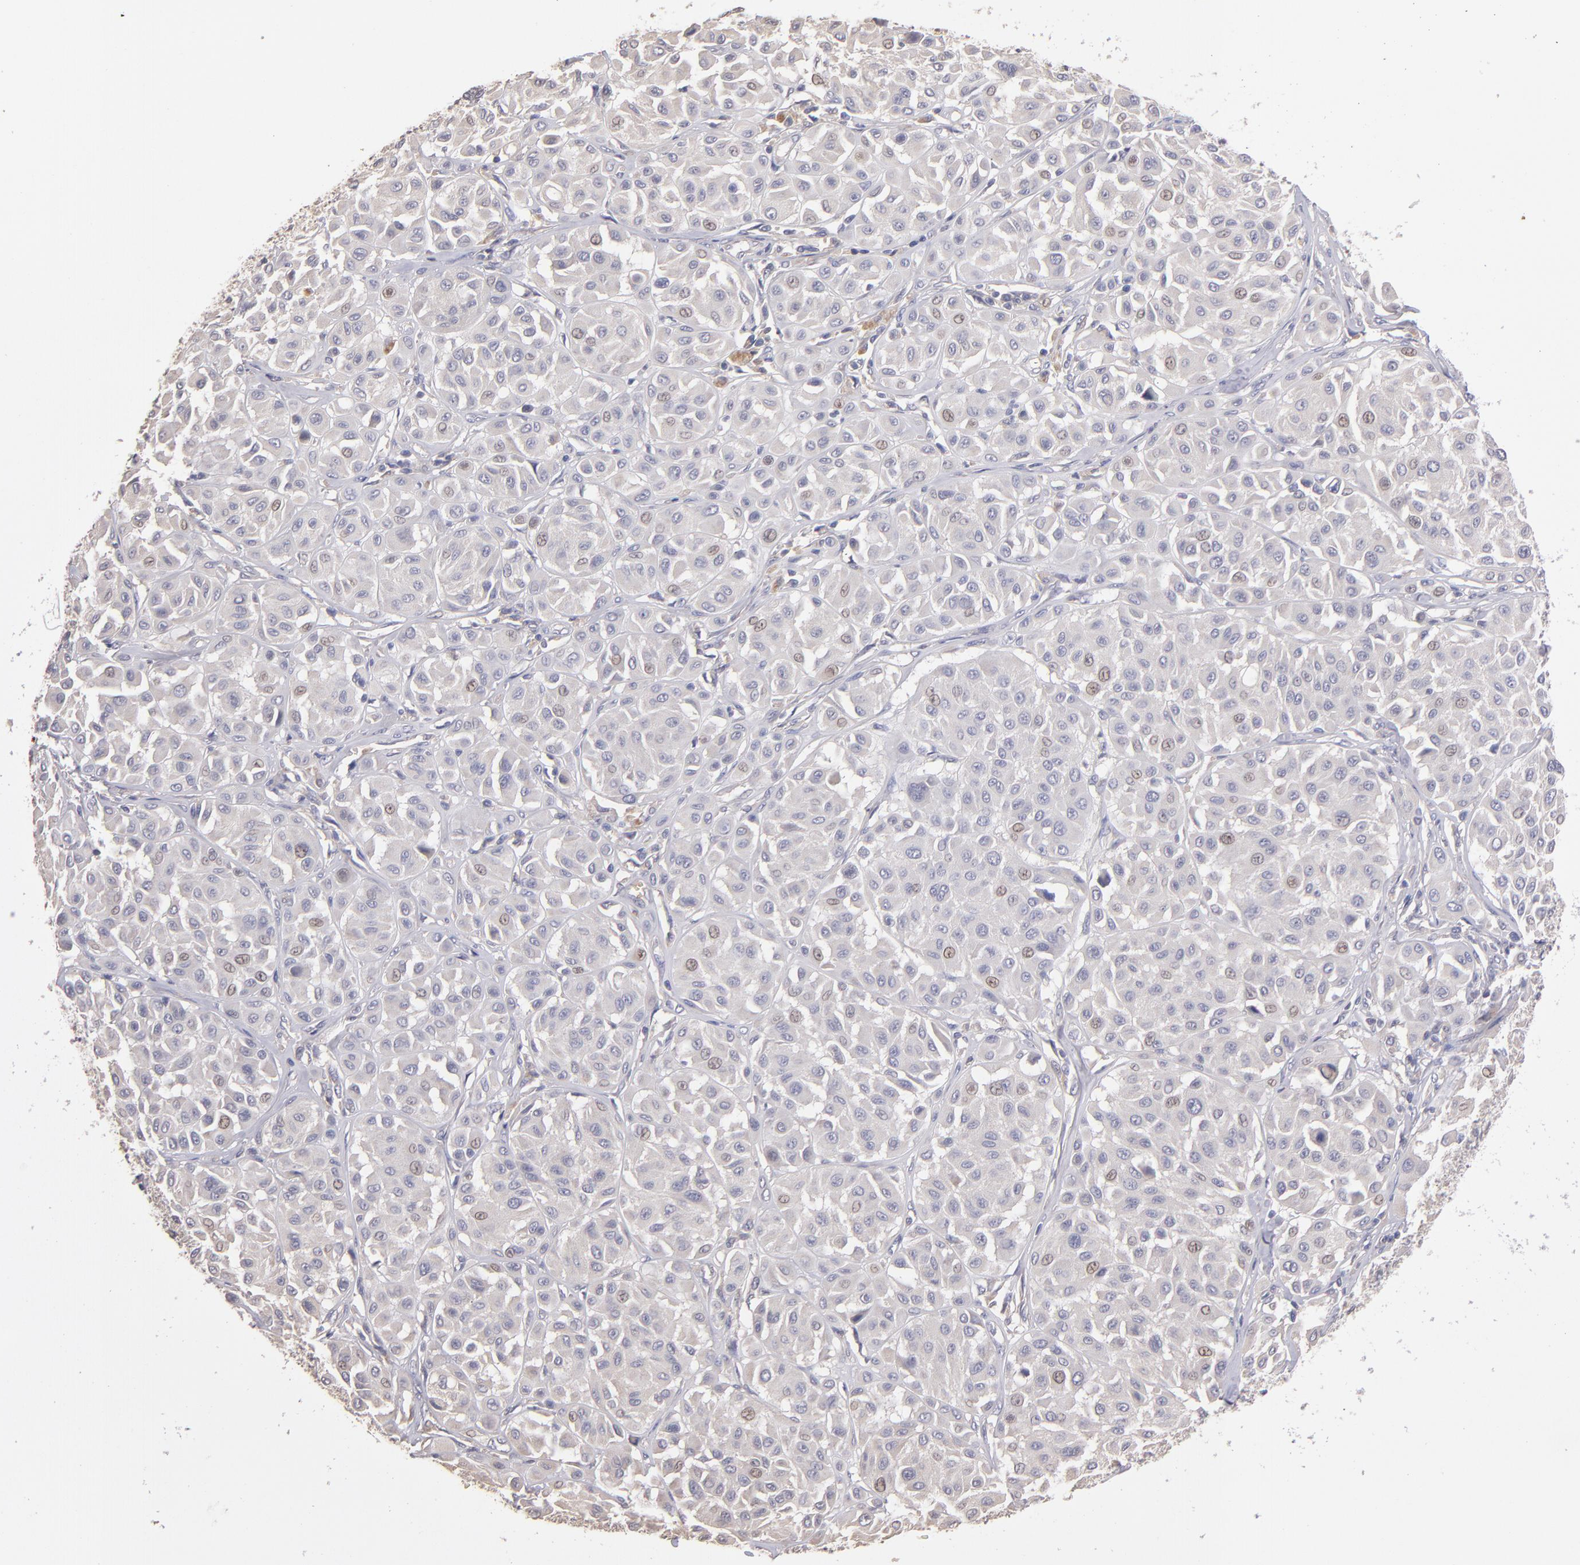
{"staining": {"intensity": "negative", "quantity": "none", "location": "none"}, "tissue": "melanoma", "cell_type": "Tumor cells", "image_type": "cancer", "snomed": [{"axis": "morphology", "description": "Malignant melanoma, Metastatic site"}, {"axis": "topography", "description": "Soft tissue"}], "caption": "DAB immunohistochemical staining of malignant melanoma (metastatic site) shows no significant staining in tumor cells.", "gene": "GNAZ", "patient": {"sex": "male", "age": 41}}